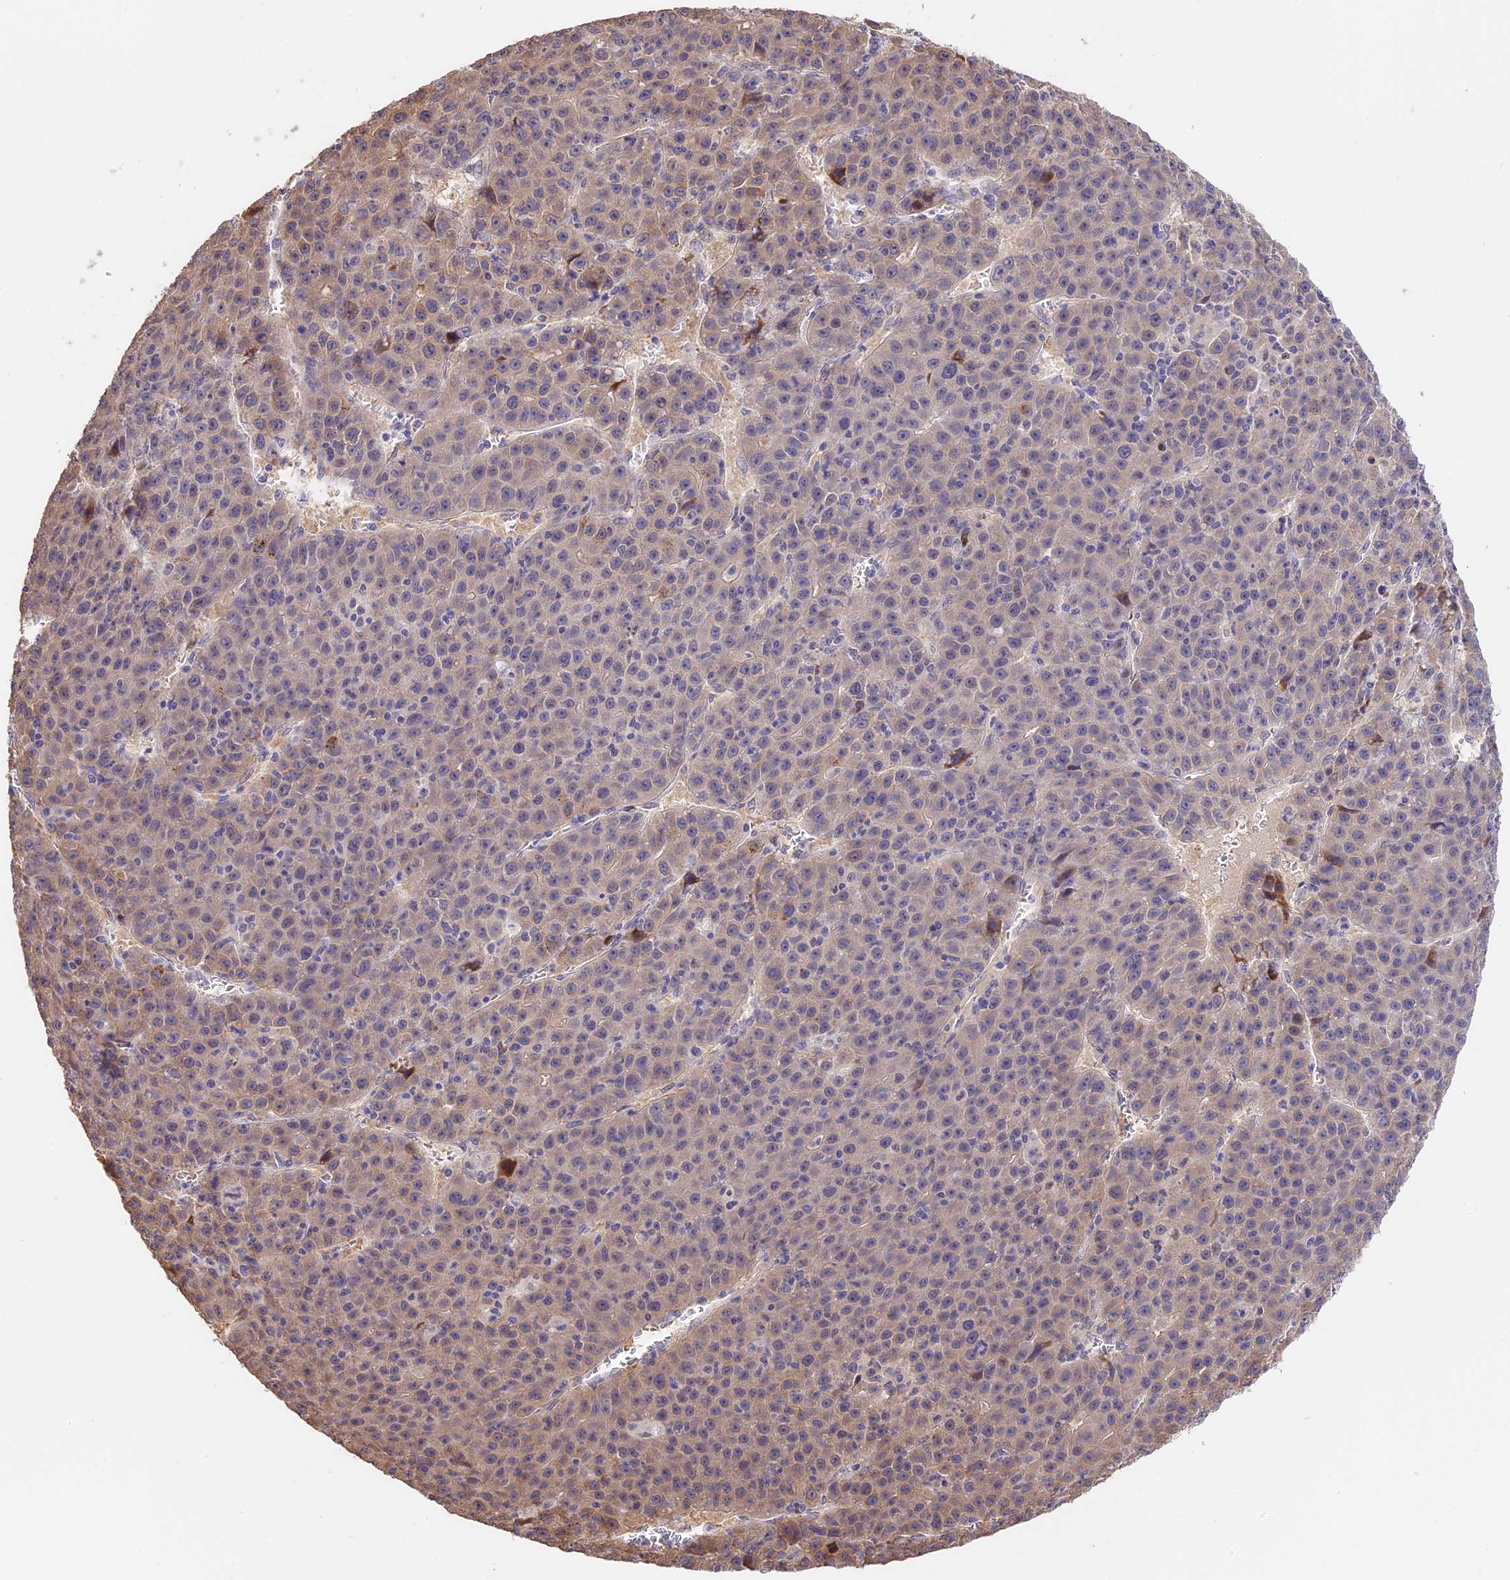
{"staining": {"intensity": "moderate", "quantity": "25%-75%", "location": "cytoplasmic/membranous"}, "tissue": "liver cancer", "cell_type": "Tumor cells", "image_type": "cancer", "snomed": [{"axis": "morphology", "description": "Carcinoma, Hepatocellular, NOS"}, {"axis": "topography", "description": "Liver"}], "caption": "IHC micrograph of neoplastic tissue: liver cancer (hepatocellular carcinoma) stained using immunohistochemistry (IHC) demonstrates medium levels of moderate protein expression localized specifically in the cytoplasmic/membranous of tumor cells, appearing as a cytoplasmic/membranous brown color.", "gene": "BSCL2", "patient": {"sex": "female", "age": 53}}